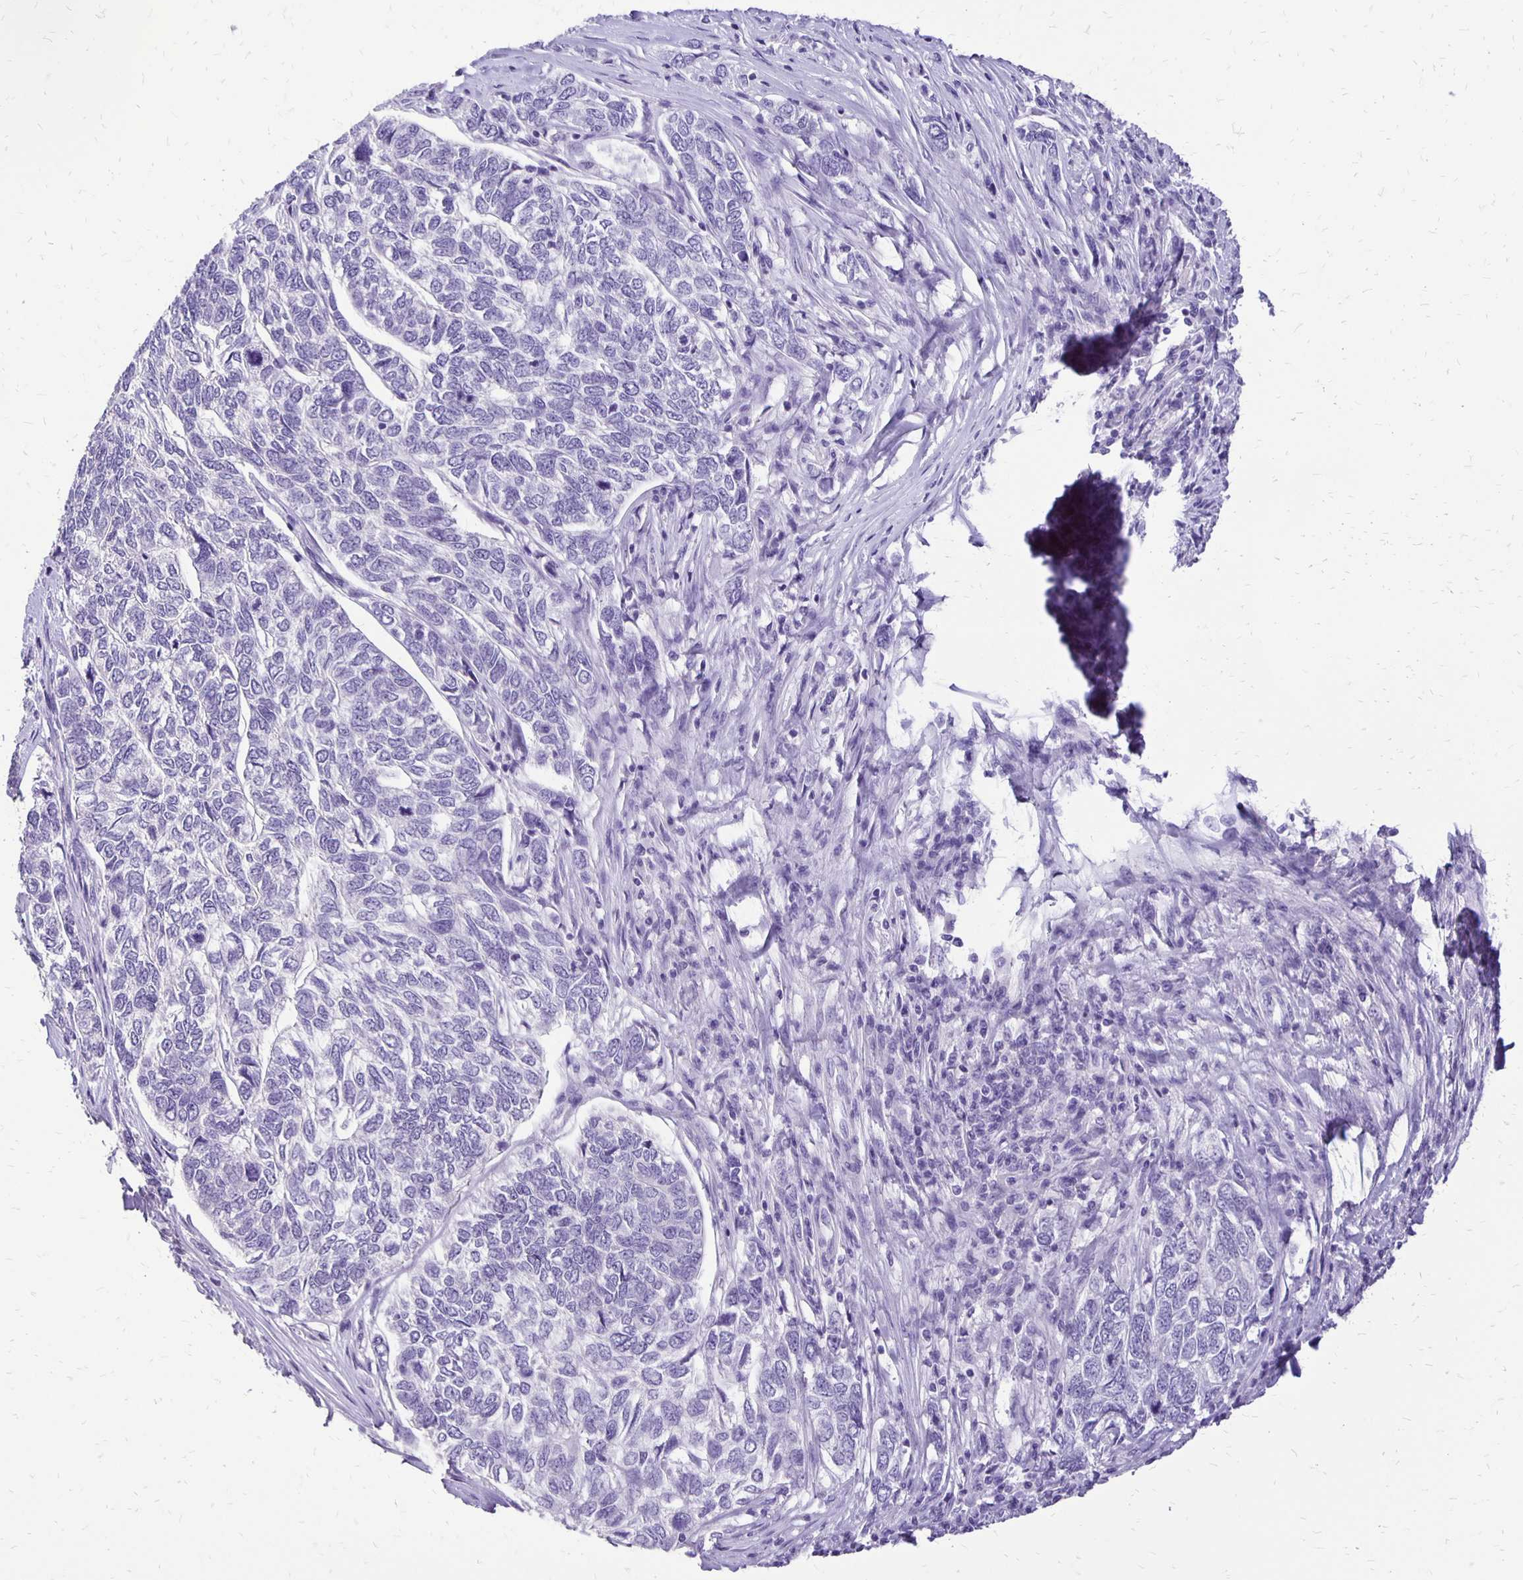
{"staining": {"intensity": "negative", "quantity": "none", "location": "none"}, "tissue": "skin cancer", "cell_type": "Tumor cells", "image_type": "cancer", "snomed": [{"axis": "morphology", "description": "Basal cell carcinoma"}, {"axis": "topography", "description": "Skin"}], "caption": "The image exhibits no staining of tumor cells in skin cancer (basal cell carcinoma). The staining was performed using DAB (3,3'-diaminobenzidine) to visualize the protein expression in brown, while the nuclei were stained in blue with hematoxylin (Magnification: 20x).", "gene": "ANKRD45", "patient": {"sex": "female", "age": 65}}